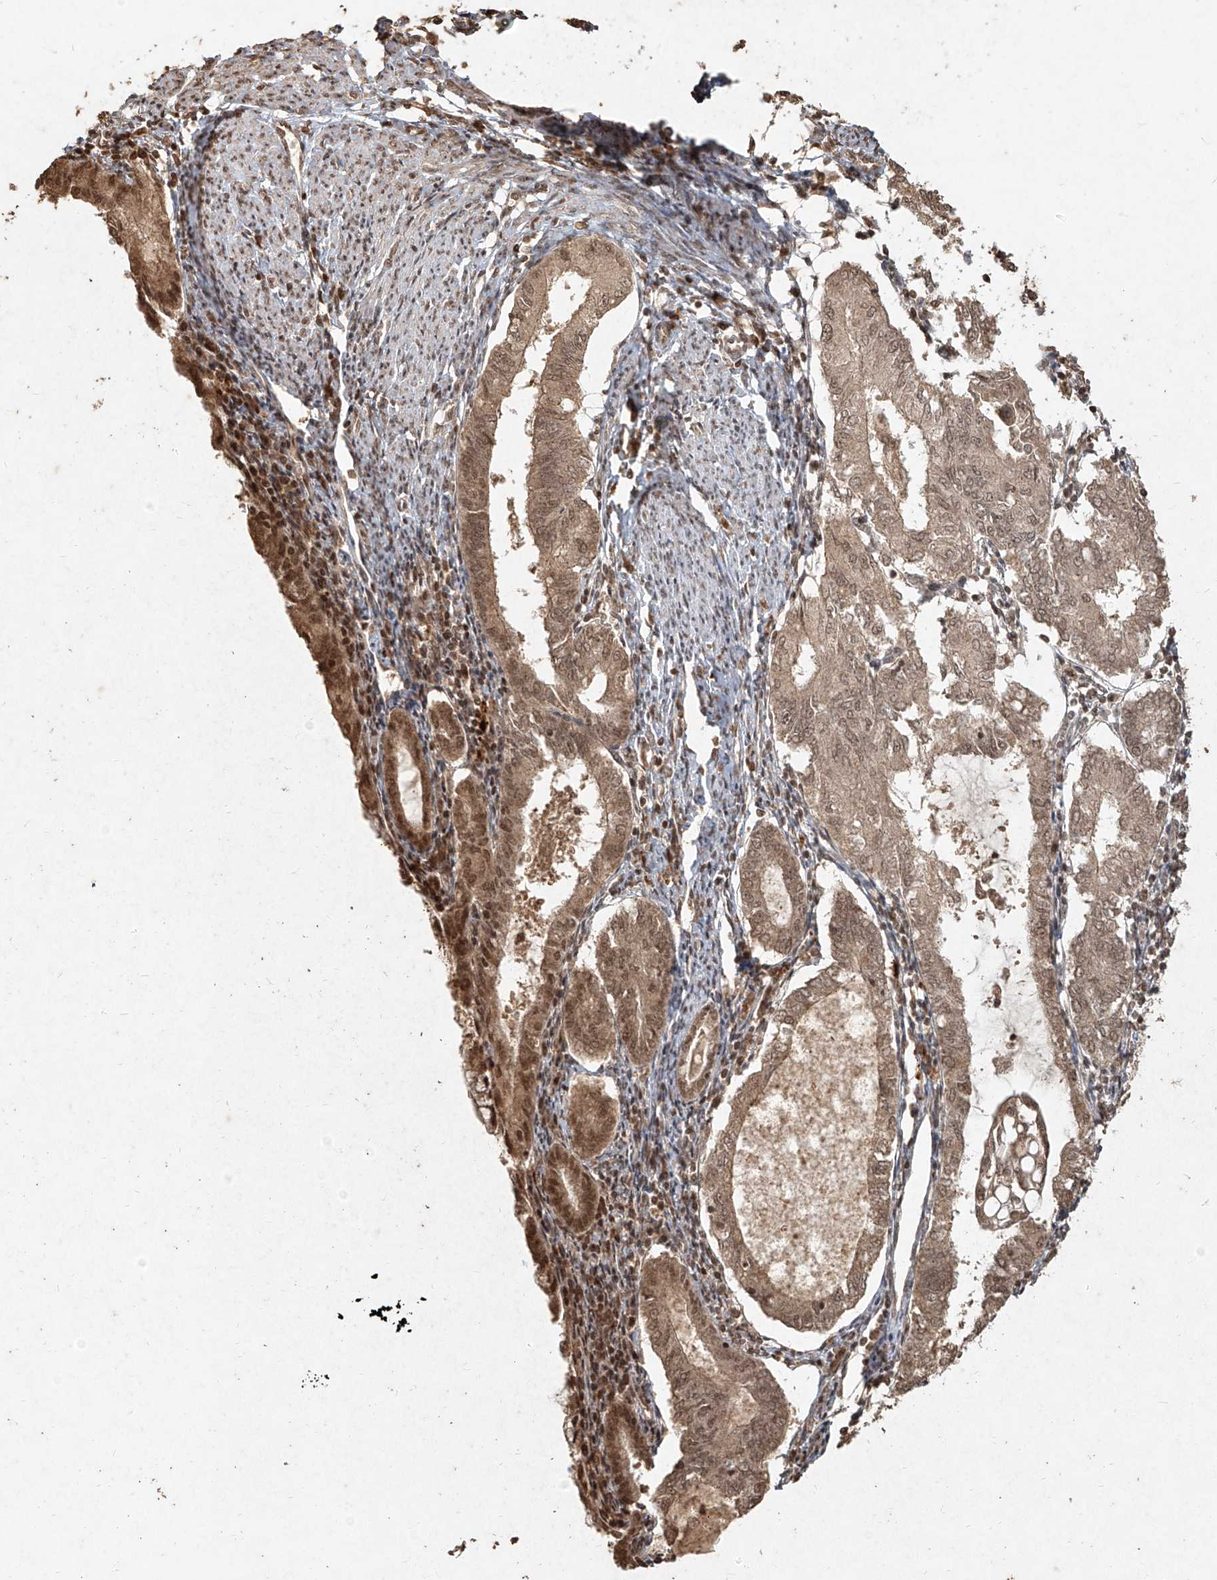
{"staining": {"intensity": "moderate", "quantity": ">75%", "location": "cytoplasmic/membranous,nuclear"}, "tissue": "endometrial cancer", "cell_type": "Tumor cells", "image_type": "cancer", "snomed": [{"axis": "morphology", "description": "Adenocarcinoma, NOS"}, {"axis": "topography", "description": "Endometrium"}], "caption": "Immunohistochemistry (IHC) photomicrograph of neoplastic tissue: human endometrial adenocarcinoma stained using immunohistochemistry displays medium levels of moderate protein expression localized specifically in the cytoplasmic/membranous and nuclear of tumor cells, appearing as a cytoplasmic/membranous and nuclear brown color.", "gene": "UBE2K", "patient": {"sex": "female", "age": 86}}